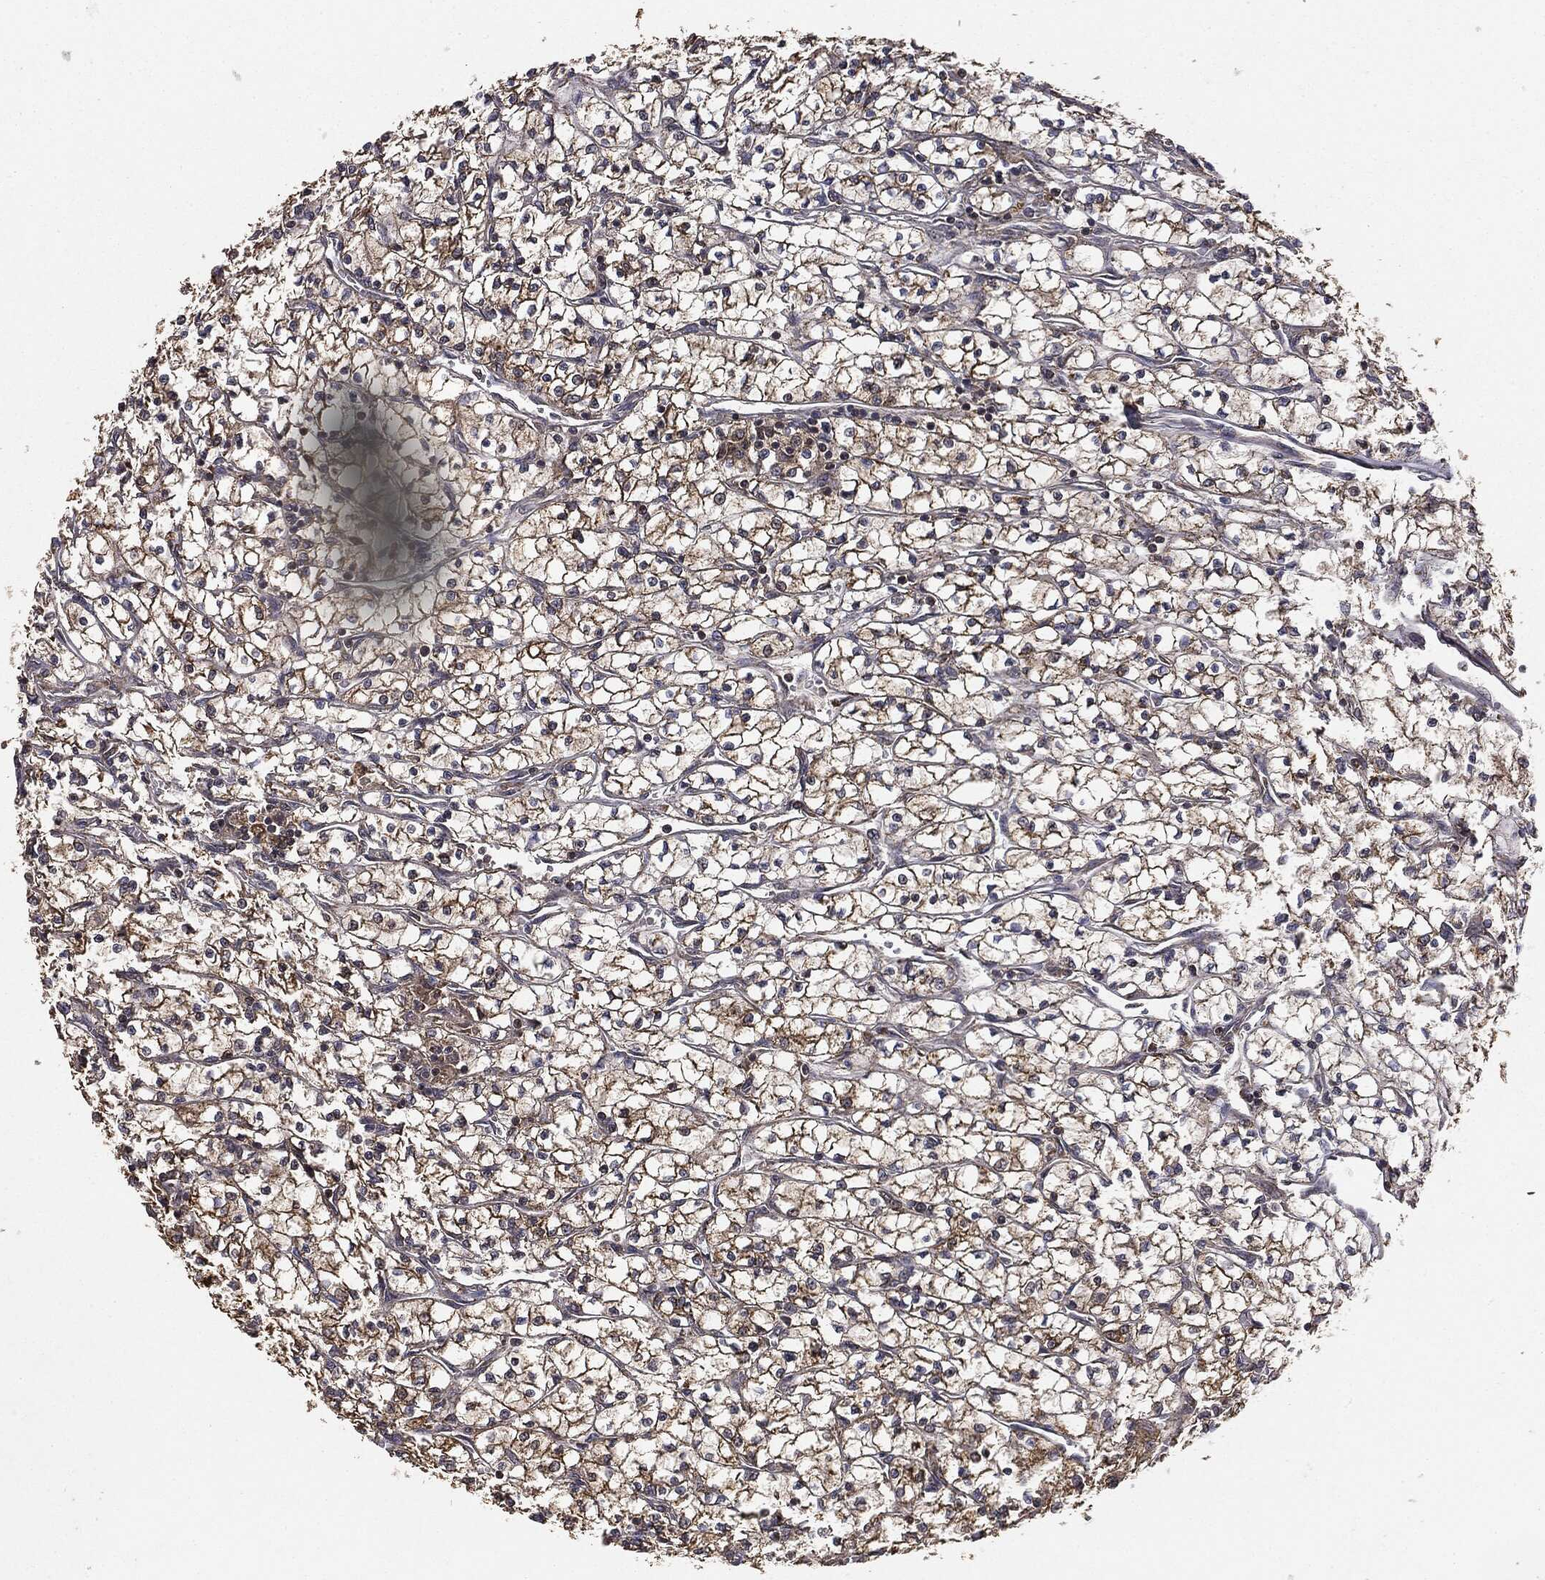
{"staining": {"intensity": "moderate", "quantity": ">75%", "location": "cytoplasmic/membranous"}, "tissue": "renal cancer", "cell_type": "Tumor cells", "image_type": "cancer", "snomed": [{"axis": "morphology", "description": "Adenocarcinoma, NOS"}, {"axis": "topography", "description": "Kidney"}], "caption": "Protein positivity by immunohistochemistry demonstrates moderate cytoplasmic/membranous positivity in approximately >75% of tumor cells in renal cancer (adenocarcinoma).", "gene": "MIER2", "patient": {"sex": "female", "age": 64}}